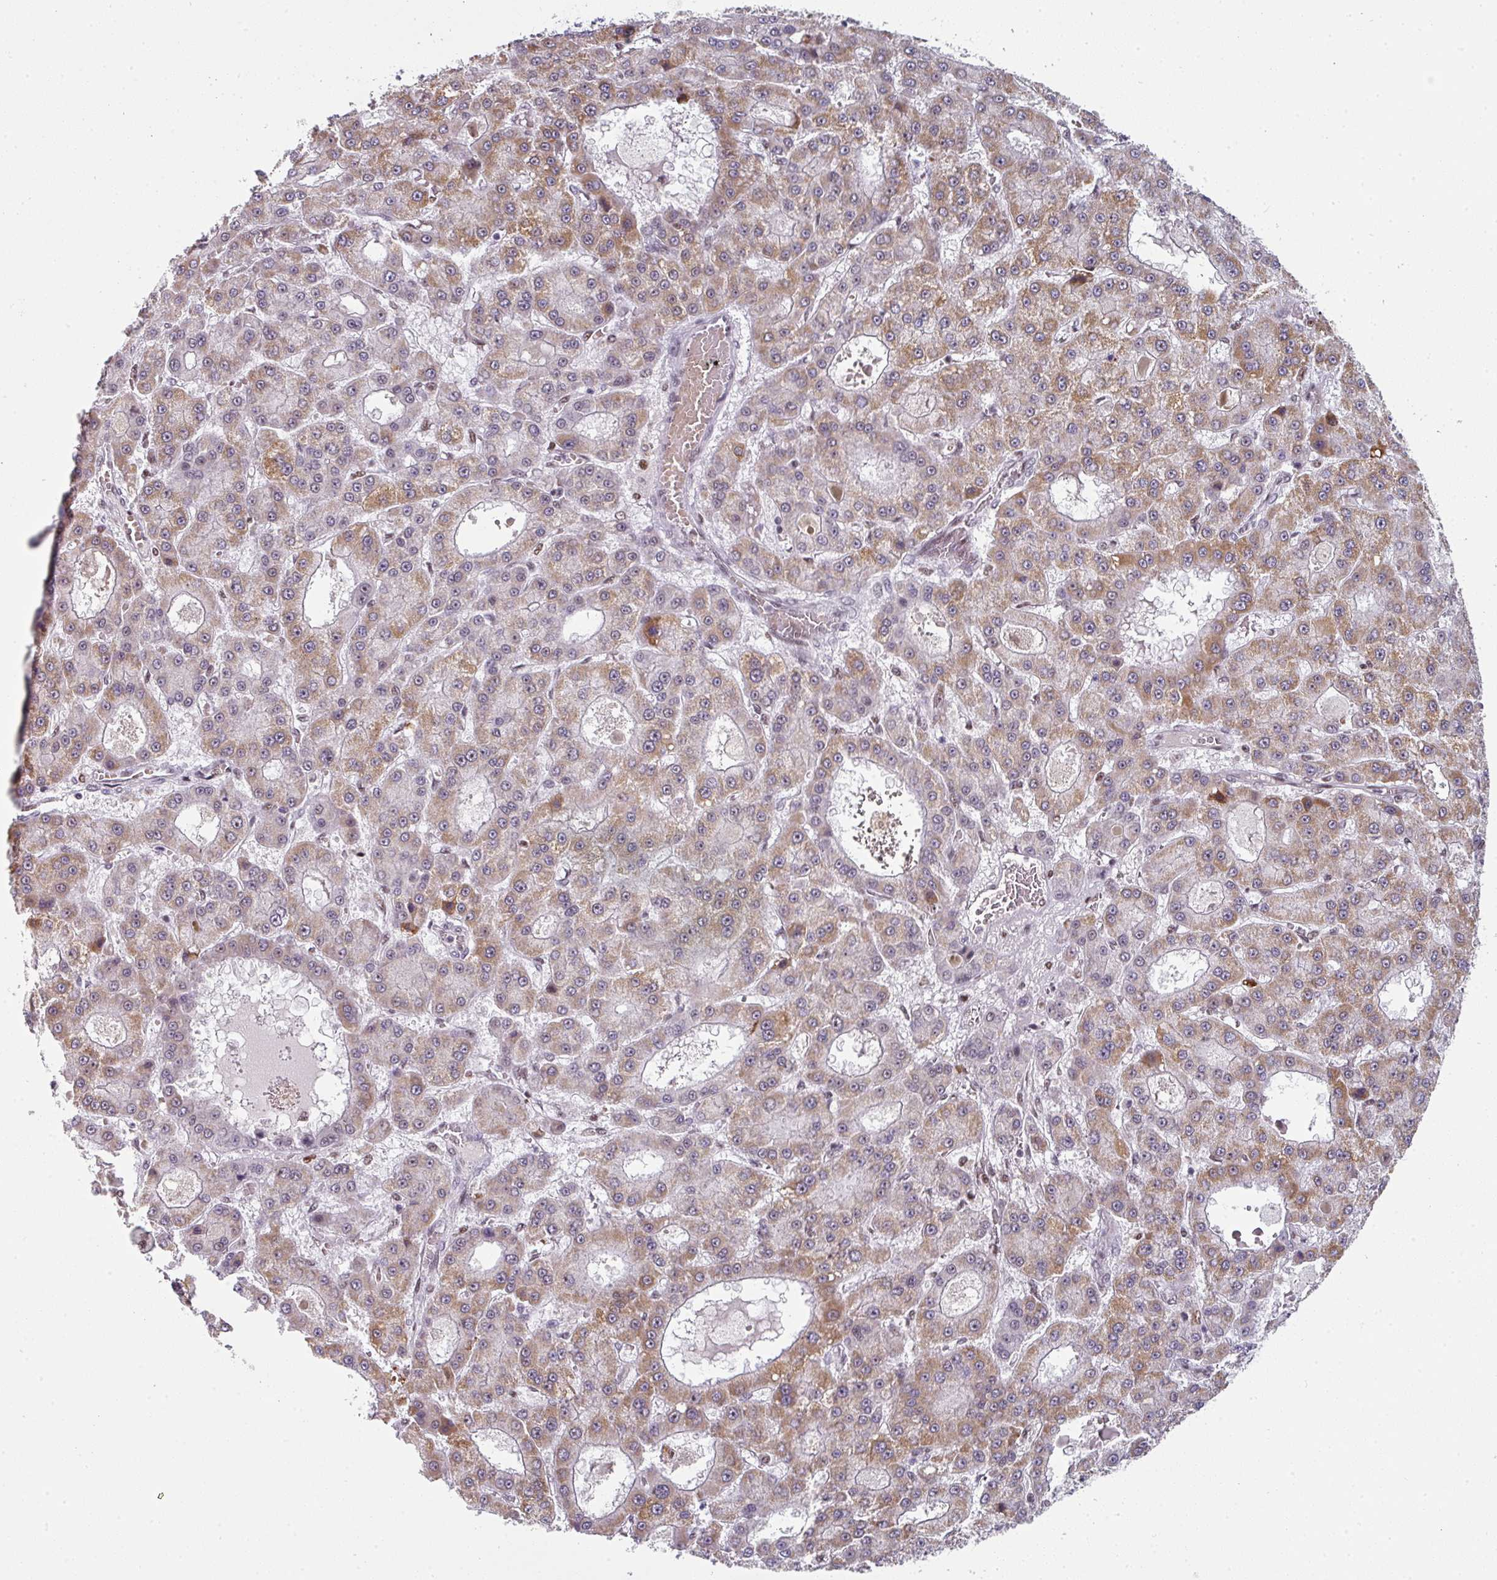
{"staining": {"intensity": "moderate", "quantity": "25%-75%", "location": "cytoplasmic/membranous"}, "tissue": "liver cancer", "cell_type": "Tumor cells", "image_type": "cancer", "snomed": [{"axis": "morphology", "description": "Carcinoma, Hepatocellular, NOS"}, {"axis": "topography", "description": "Liver"}], "caption": "Immunohistochemical staining of liver cancer displays medium levels of moderate cytoplasmic/membranous positivity in about 25%-75% of tumor cells.", "gene": "RAD50", "patient": {"sex": "male", "age": 70}}